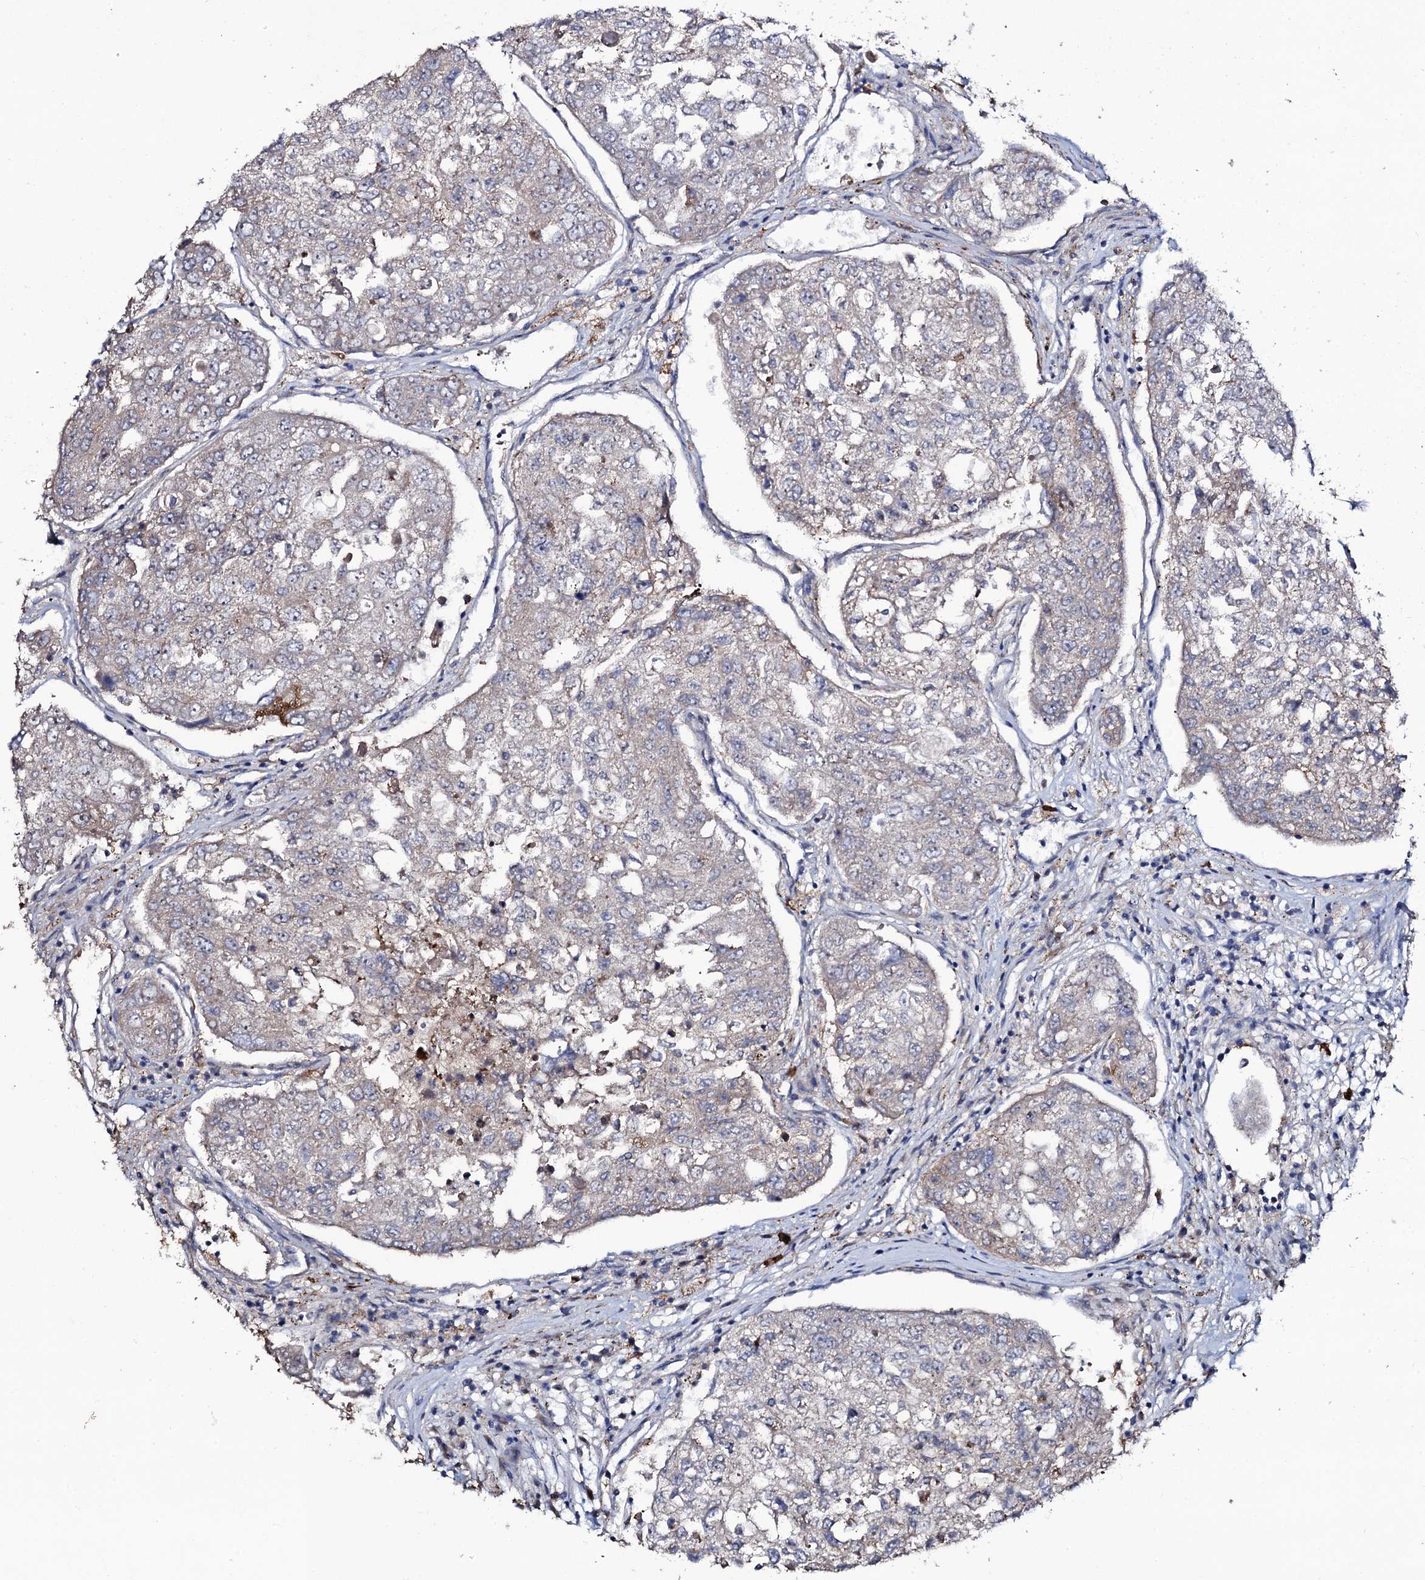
{"staining": {"intensity": "negative", "quantity": "none", "location": "none"}, "tissue": "urothelial cancer", "cell_type": "Tumor cells", "image_type": "cancer", "snomed": [{"axis": "morphology", "description": "Urothelial carcinoma, High grade"}, {"axis": "topography", "description": "Lymph node"}, {"axis": "topography", "description": "Urinary bladder"}], "caption": "Immunohistochemistry (IHC) histopathology image of neoplastic tissue: high-grade urothelial carcinoma stained with DAB demonstrates no significant protein staining in tumor cells.", "gene": "COG6", "patient": {"sex": "male", "age": 51}}